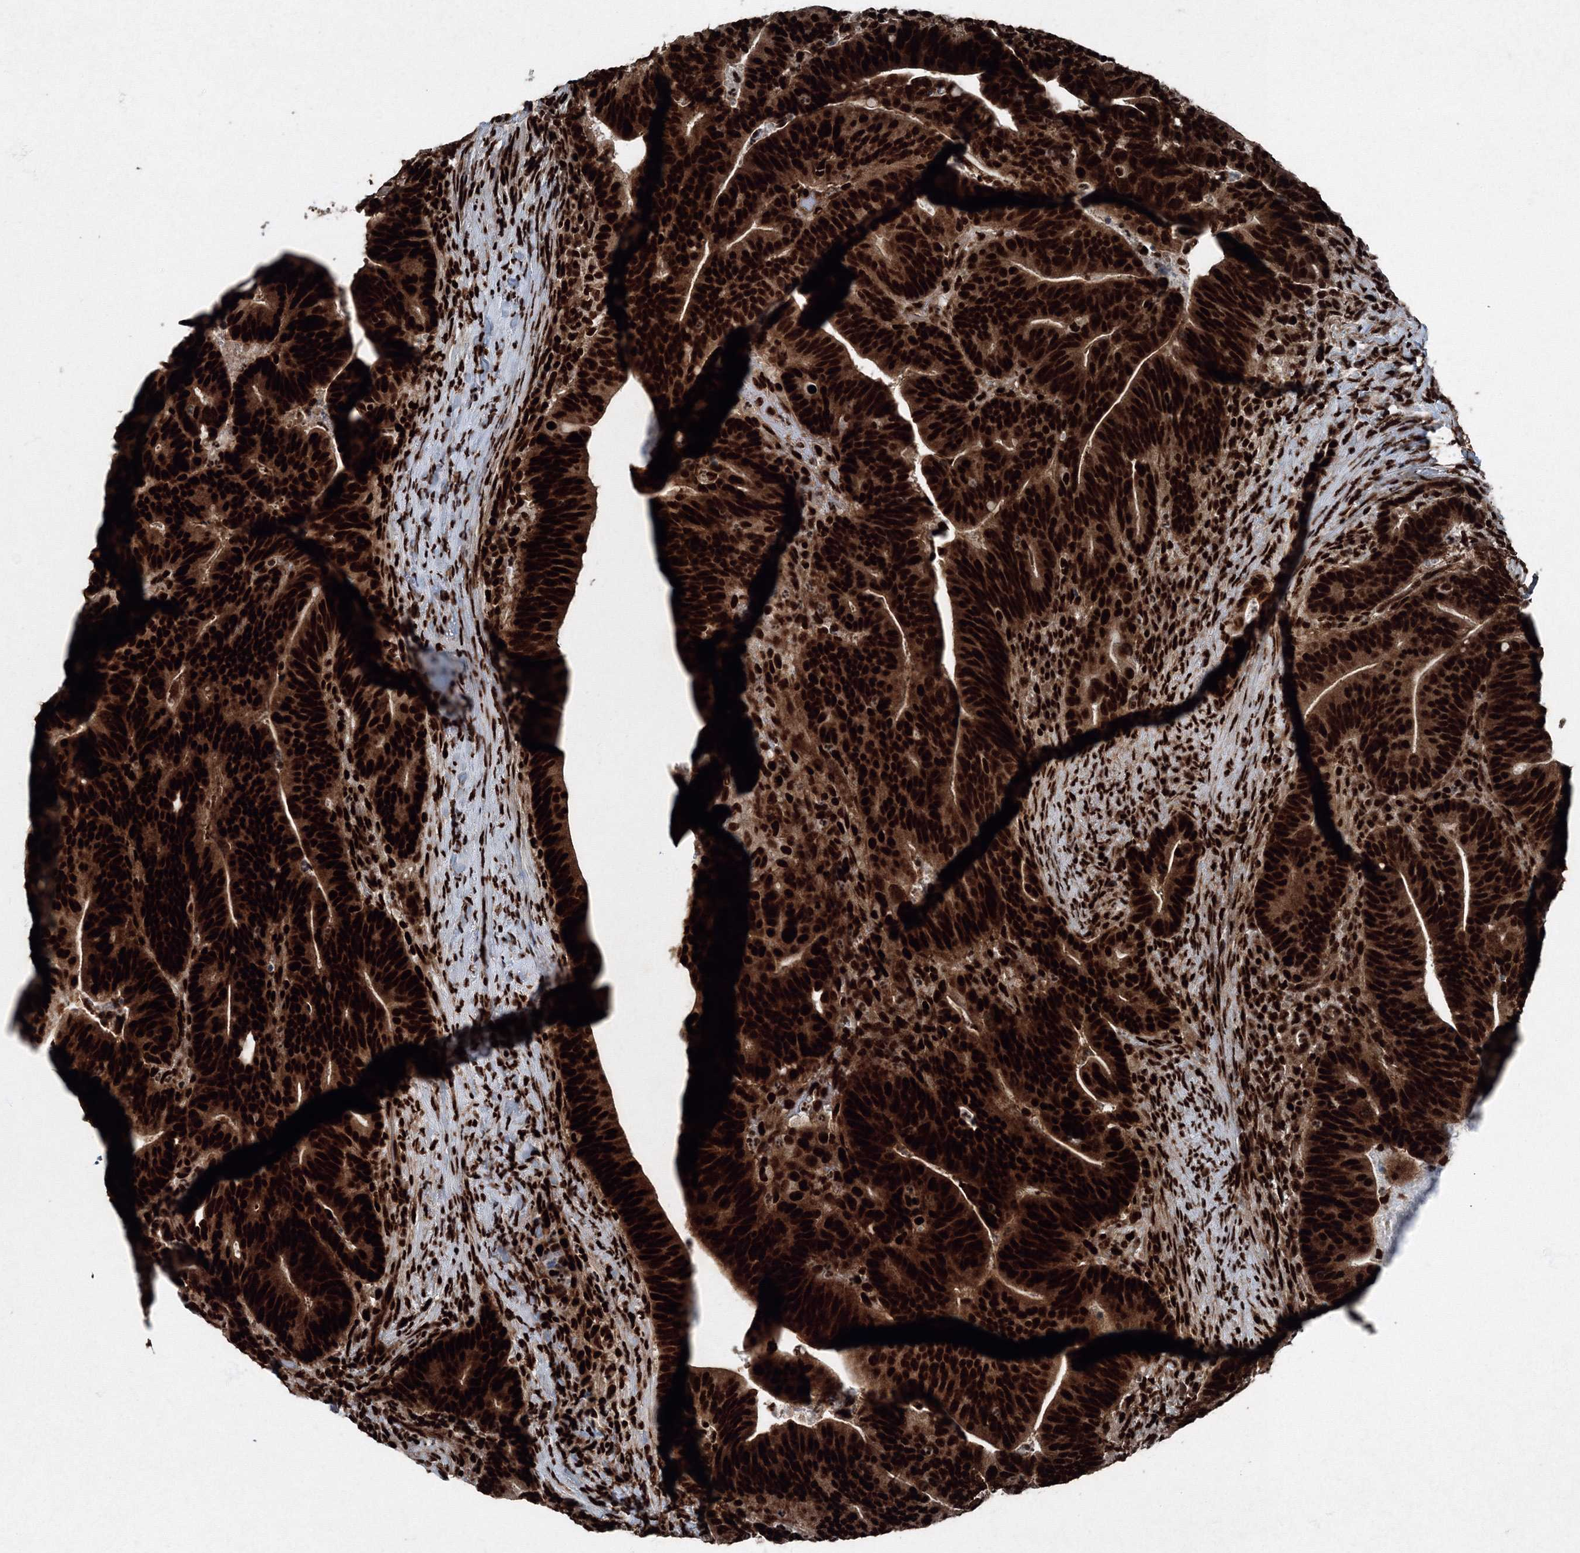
{"staining": {"intensity": "strong", "quantity": ">75%", "location": "cytoplasmic/membranous,nuclear"}, "tissue": "colorectal cancer", "cell_type": "Tumor cells", "image_type": "cancer", "snomed": [{"axis": "morphology", "description": "Adenocarcinoma, NOS"}, {"axis": "topography", "description": "Colon"}], "caption": "This photomicrograph shows colorectal cancer (adenocarcinoma) stained with immunohistochemistry to label a protein in brown. The cytoplasmic/membranous and nuclear of tumor cells show strong positivity for the protein. Nuclei are counter-stained blue.", "gene": "SNRPC", "patient": {"sex": "female", "age": 66}}